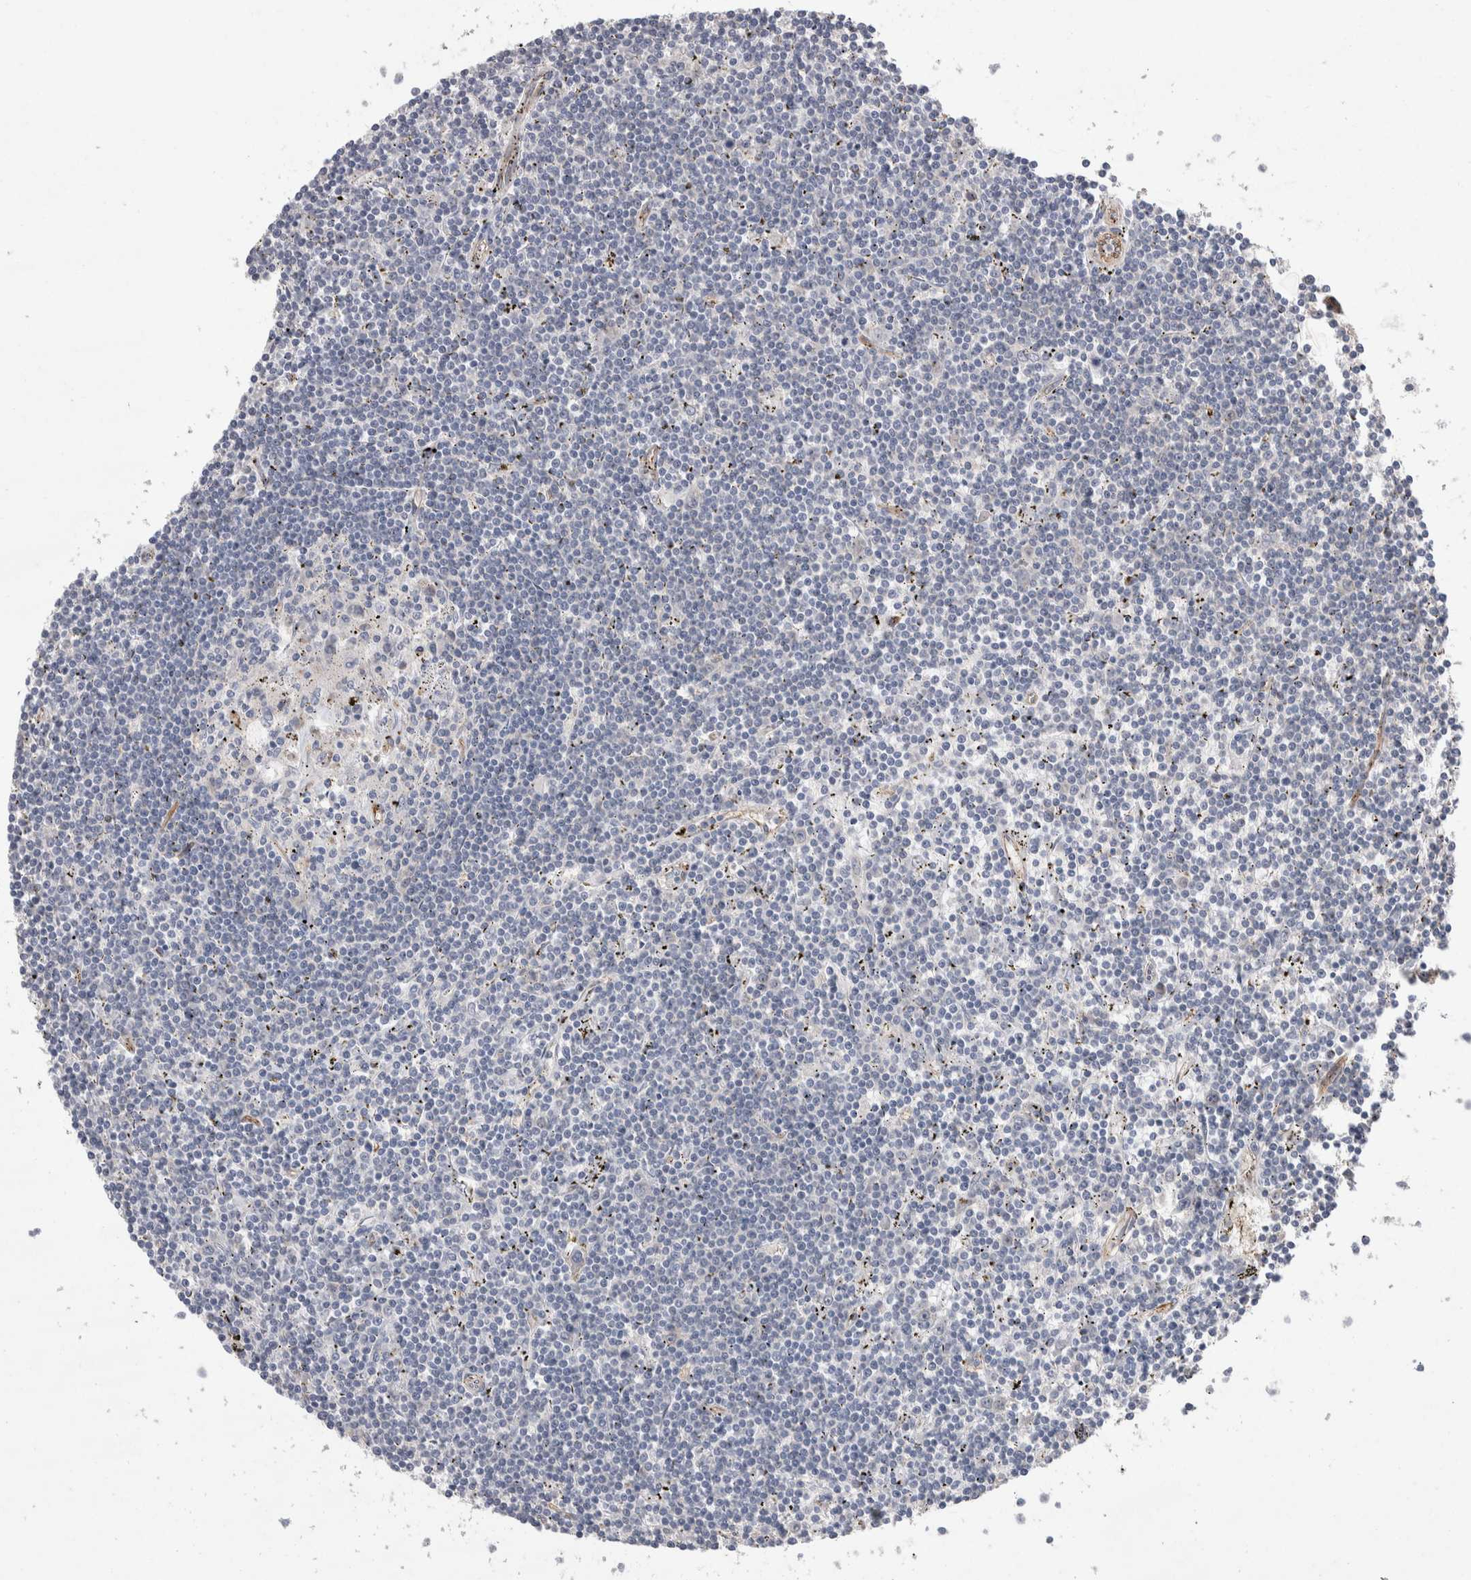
{"staining": {"intensity": "negative", "quantity": "none", "location": "none"}, "tissue": "lymphoma", "cell_type": "Tumor cells", "image_type": "cancer", "snomed": [{"axis": "morphology", "description": "Malignant lymphoma, non-Hodgkin's type, Low grade"}, {"axis": "topography", "description": "Spleen"}], "caption": "High magnification brightfield microscopy of malignant lymphoma, non-Hodgkin's type (low-grade) stained with DAB (3,3'-diaminobenzidine) (brown) and counterstained with hematoxylin (blue): tumor cells show no significant positivity.", "gene": "GCNA", "patient": {"sex": "male", "age": 76}}